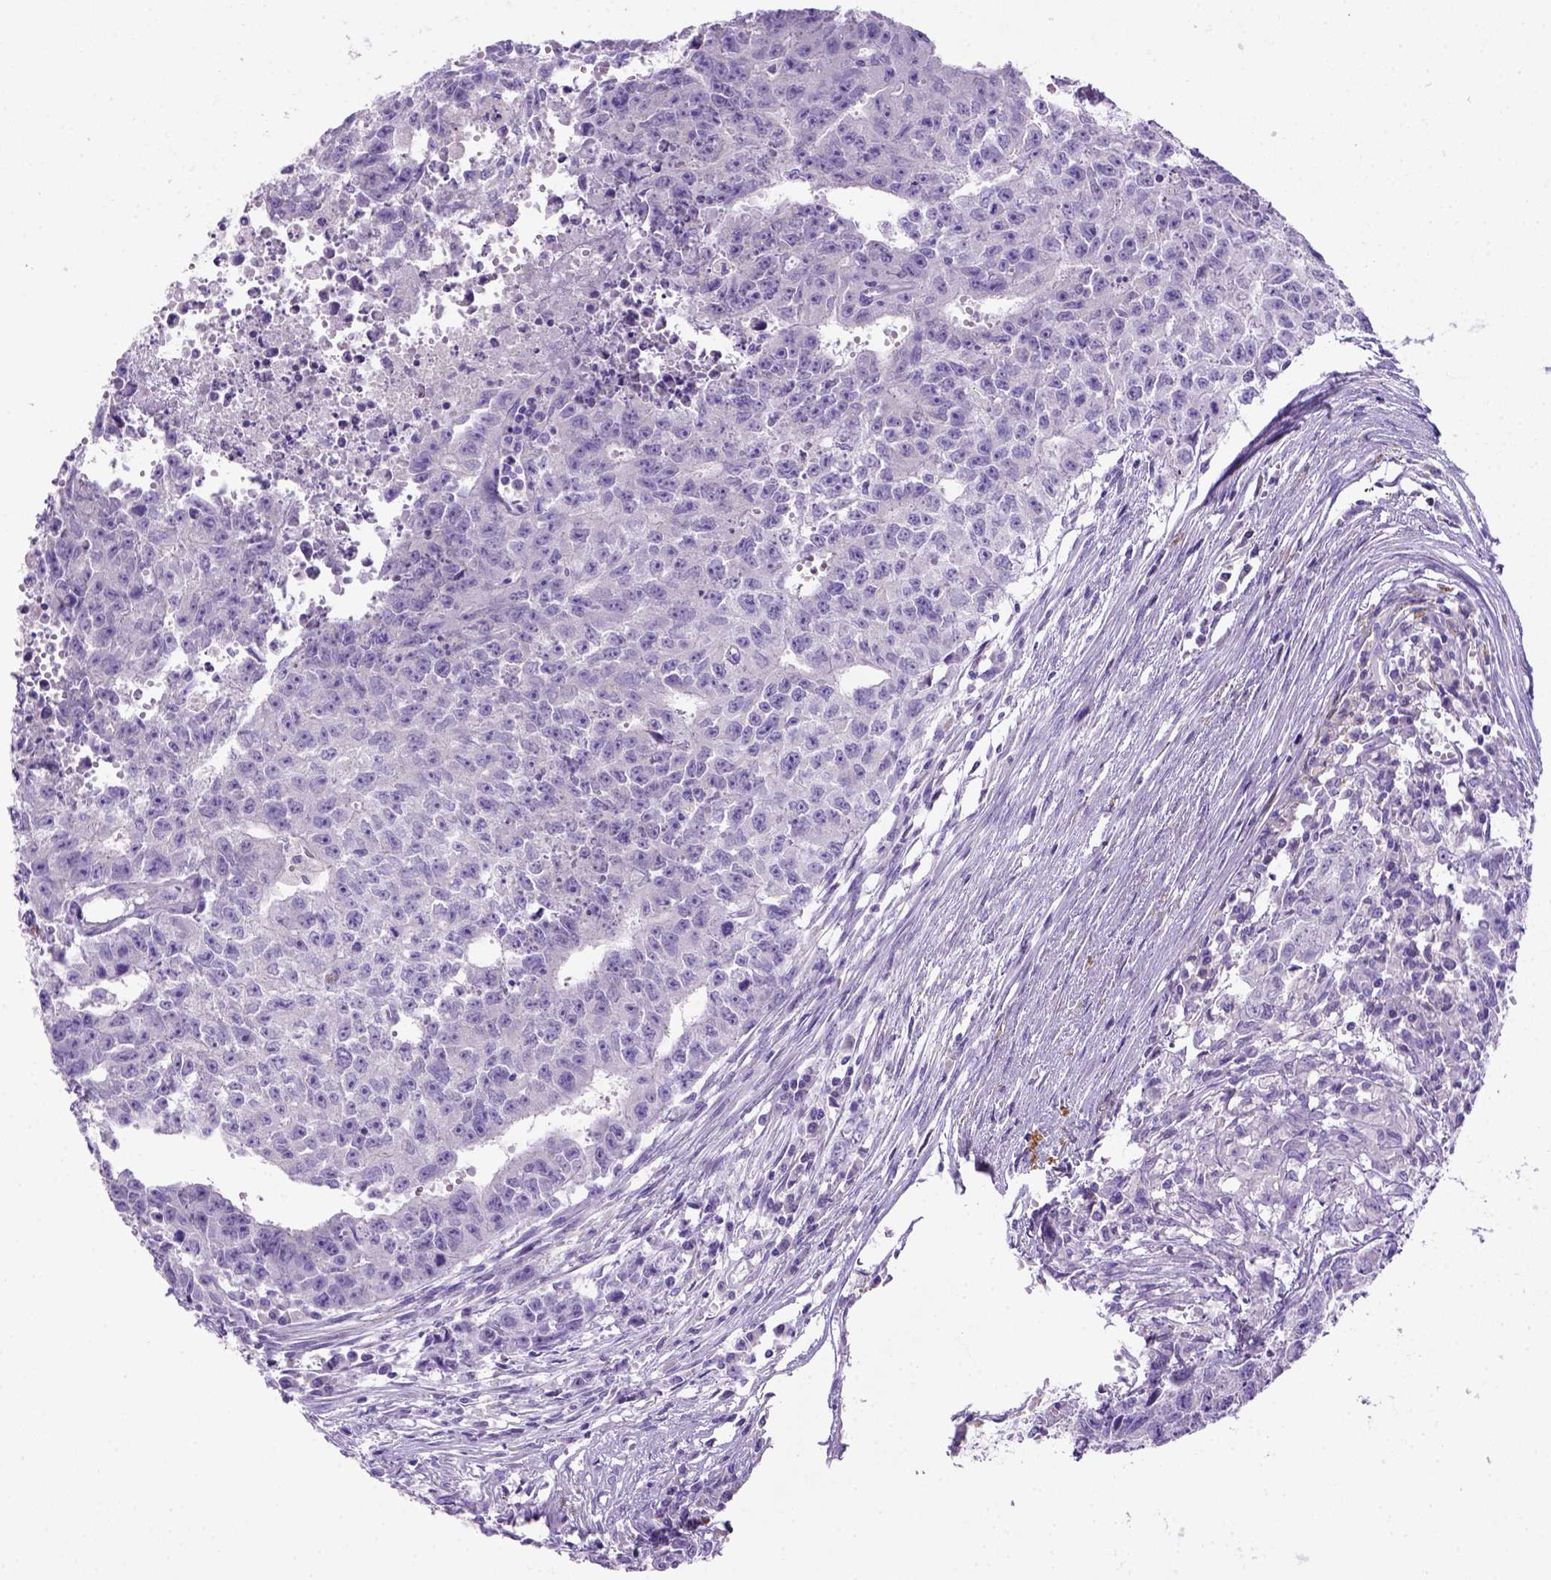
{"staining": {"intensity": "negative", "quantity": "none", "location": "none"}, "tissue": "testis cancer", "cell_type": "Tumor cells", "image_type": "cancer", "snomed": [{"axis": "morphology", "description": "Carcinoma, Embryonal, NOS"}, {"axis": "morphology", "description": "Teratoma, malignant, NOS"}, {"axis": "topography", "description": "Testis"}], "caption": "The histopathology image exhibits no significant positivity in tumor cells of testis cancer.", "gene": "SIRPD", "patient": {"sex": "male", "age": 24}}